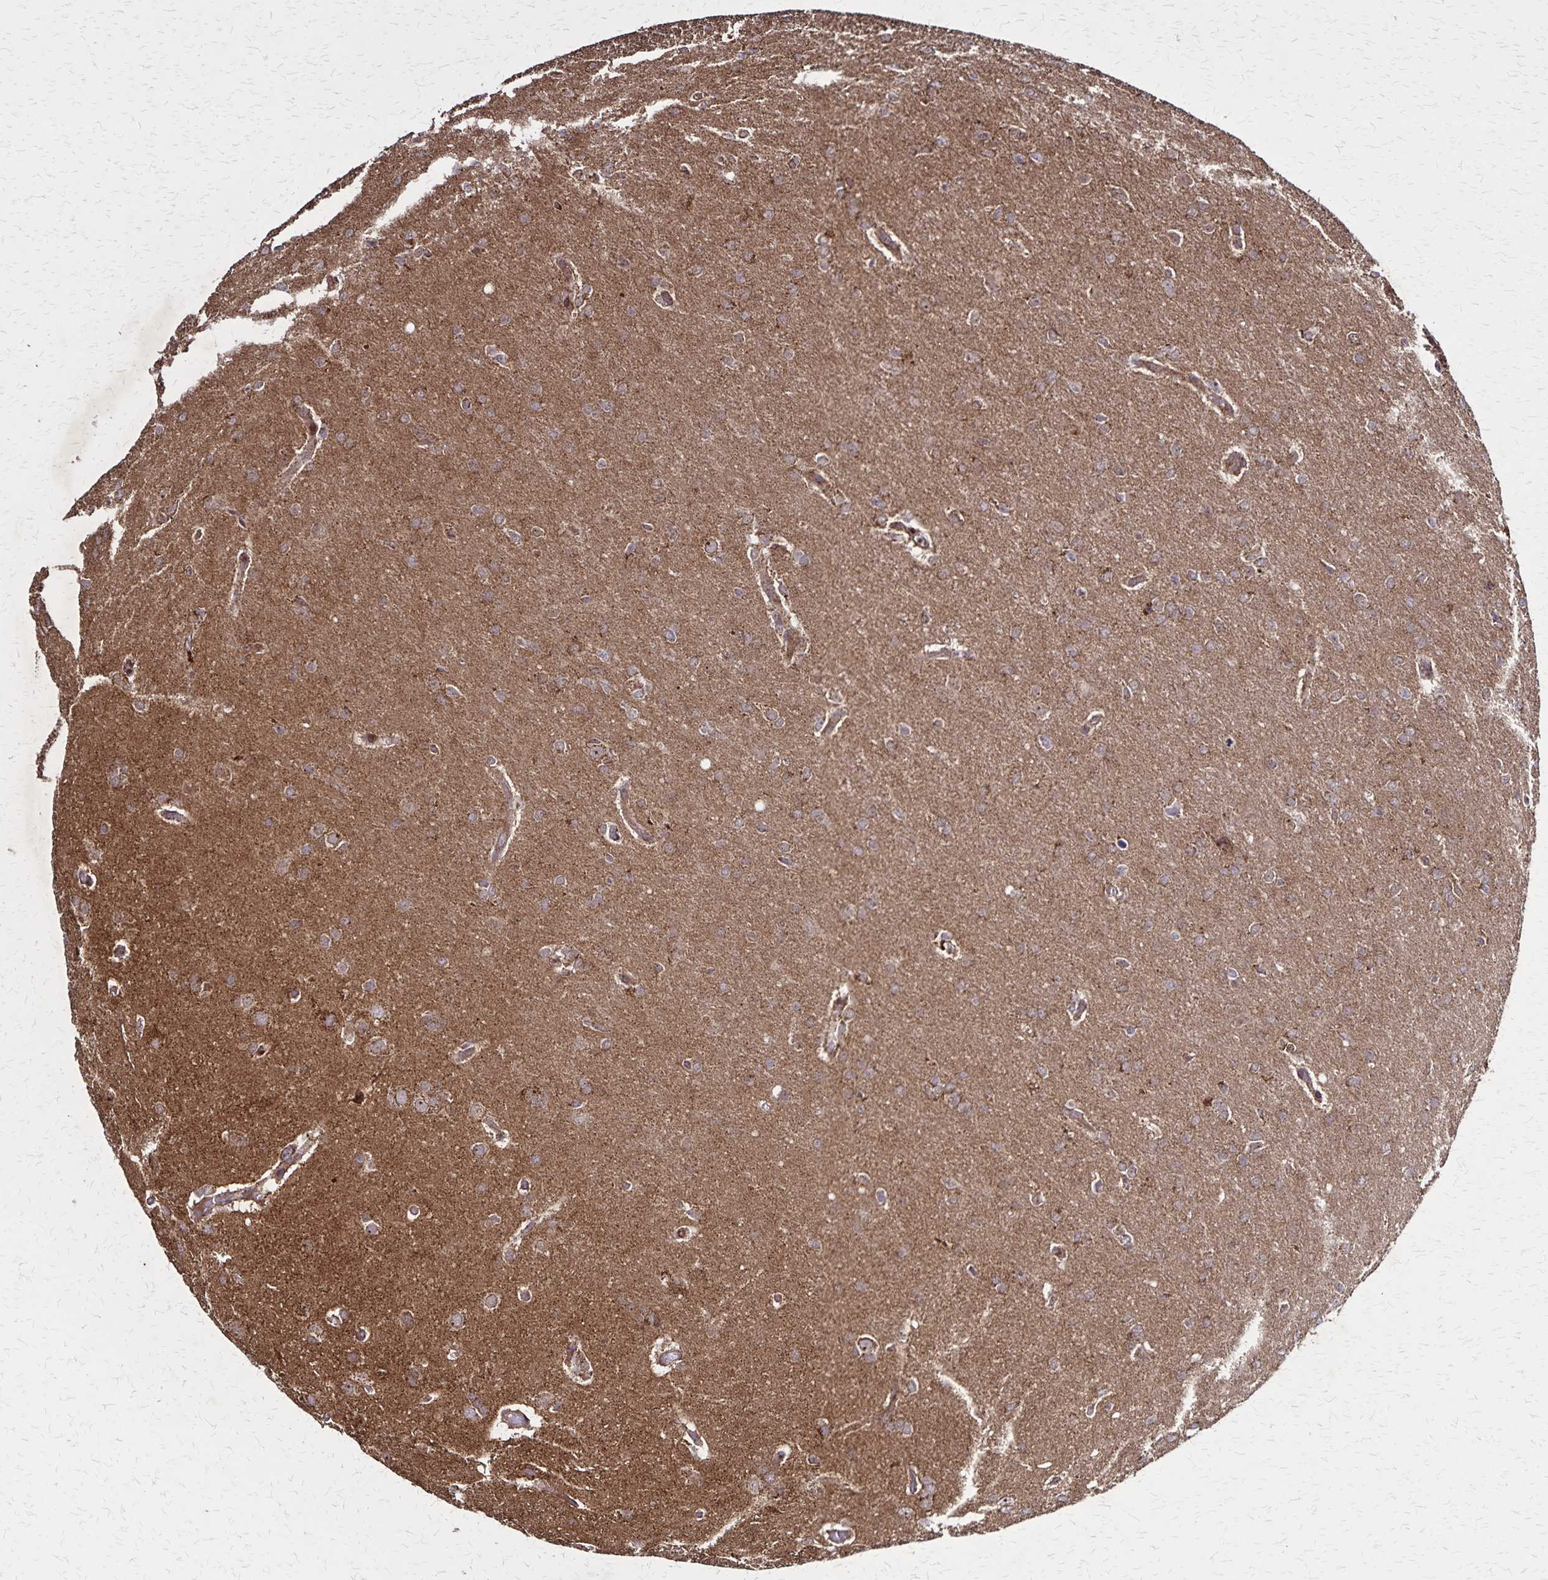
{"staining": {"intensity": "moderate", "quantity": ">75%", "location": "cytoplasmic/membranous"}, "tissue": "glioma", "cell_type": "Tumor cells", "image_type": "cancer", "snomed": [{"axis": "morphology", "description": "Glioma, malignant, High grade"}, {"axis": "topography", "description": "Brain"}], "caption": "Glioma tissue reveals moderate cytoplasmic/membranous staining in approximately >75% of tumor cells, visualized by immunohistochemistry. The protein of interest is shown in brown color, while the nuclei are stained blue.", "gene": "NFS1", "patient": {"sex": "male", "age": 53}}